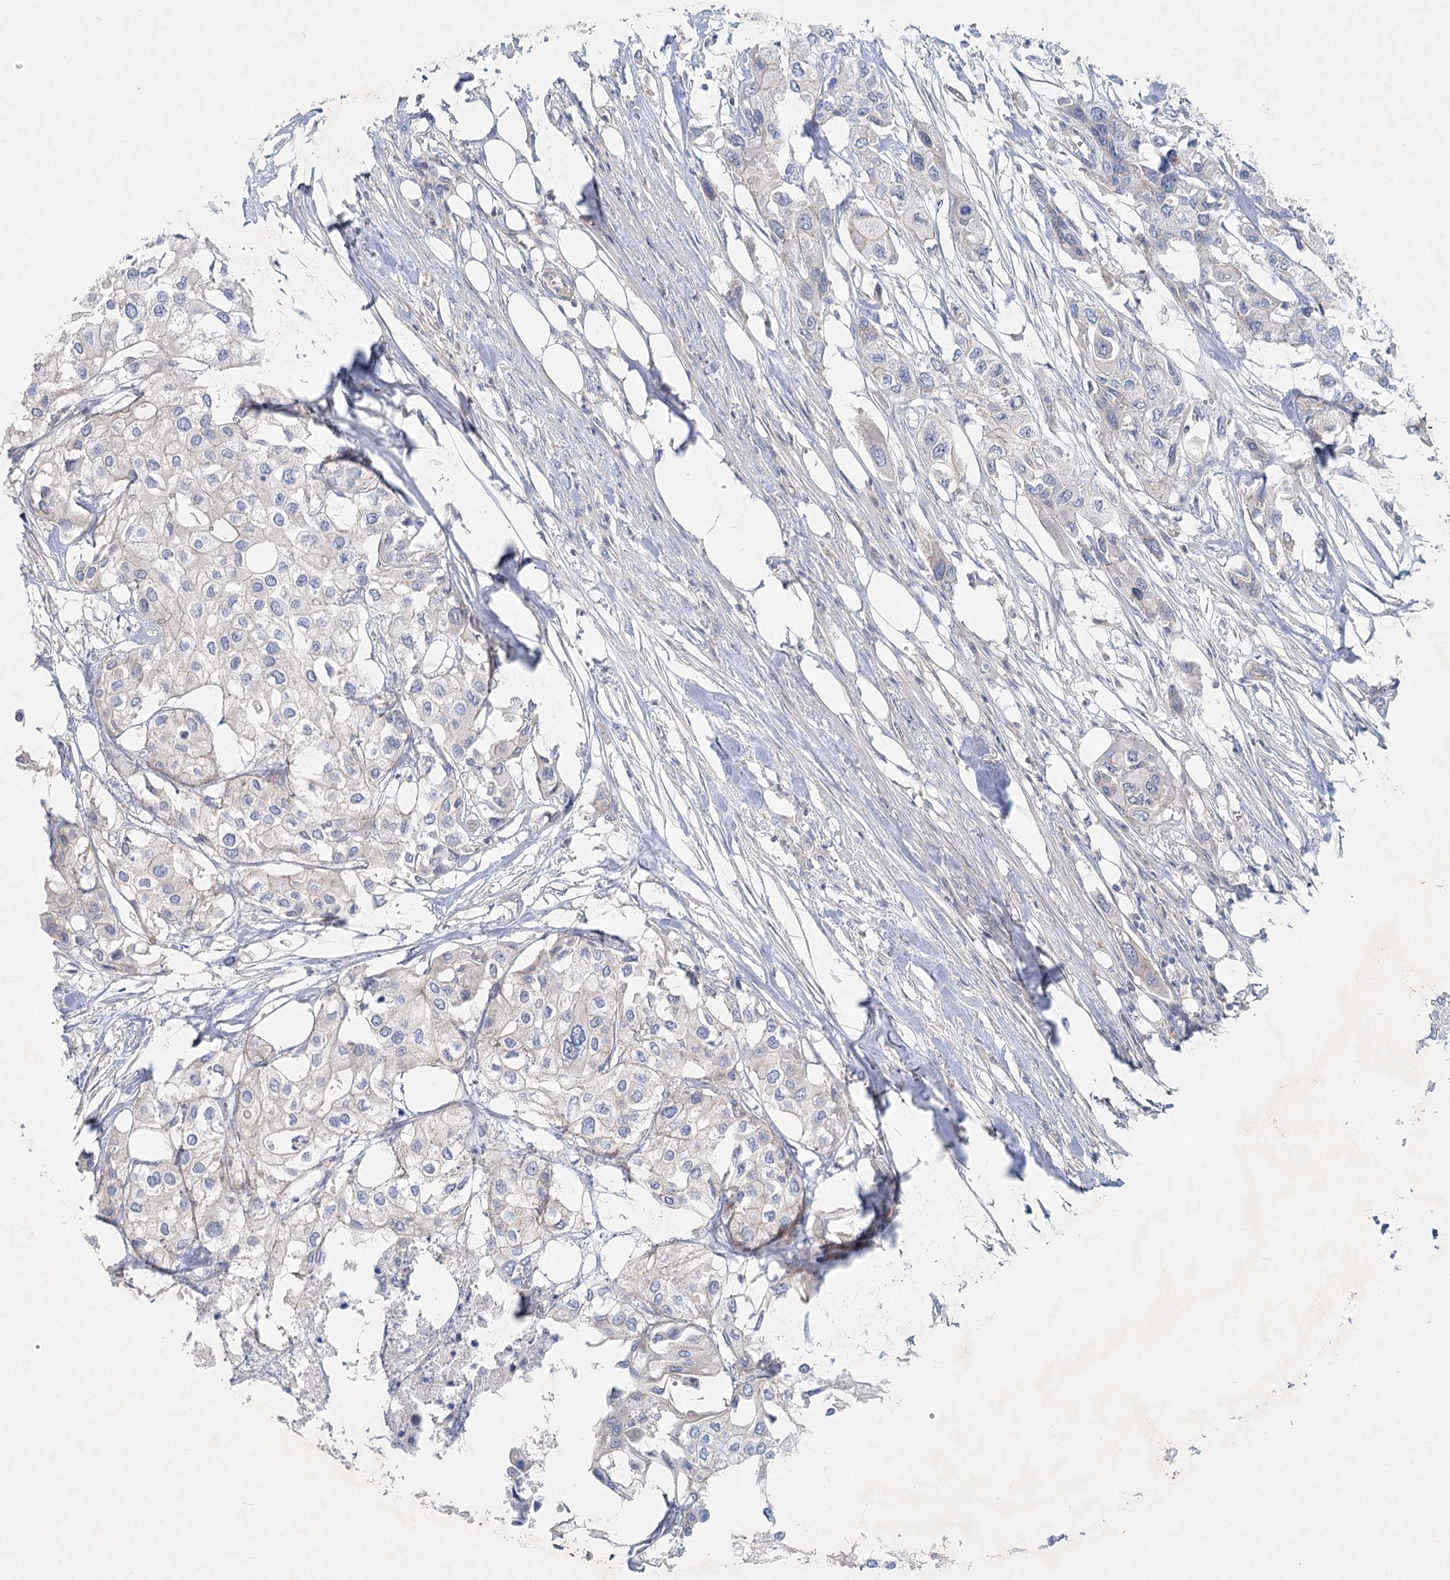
{"staining": {"intensity": "negative", "quantity": "none", "location": "none"}, "tissue": "urothelial cancer", "cell_type": "Tumor cells", "image_type": "cancer", "snomed": [{"axis": "morphology", "description": "Urothelial carcinoma, High grade"}, {"axis": "topography", "description": "Urinary bladder"}], "caption": "There is no significant staining in tumor cells of urothelial cancer. Brightfield microscopy of immunohistochemistry (IHC) stained with DAB (brown) and hematoxylin (blue), captured at high magnification.", "gene": "DNMBP", "patient": {"sex": "male", "age": 64}}